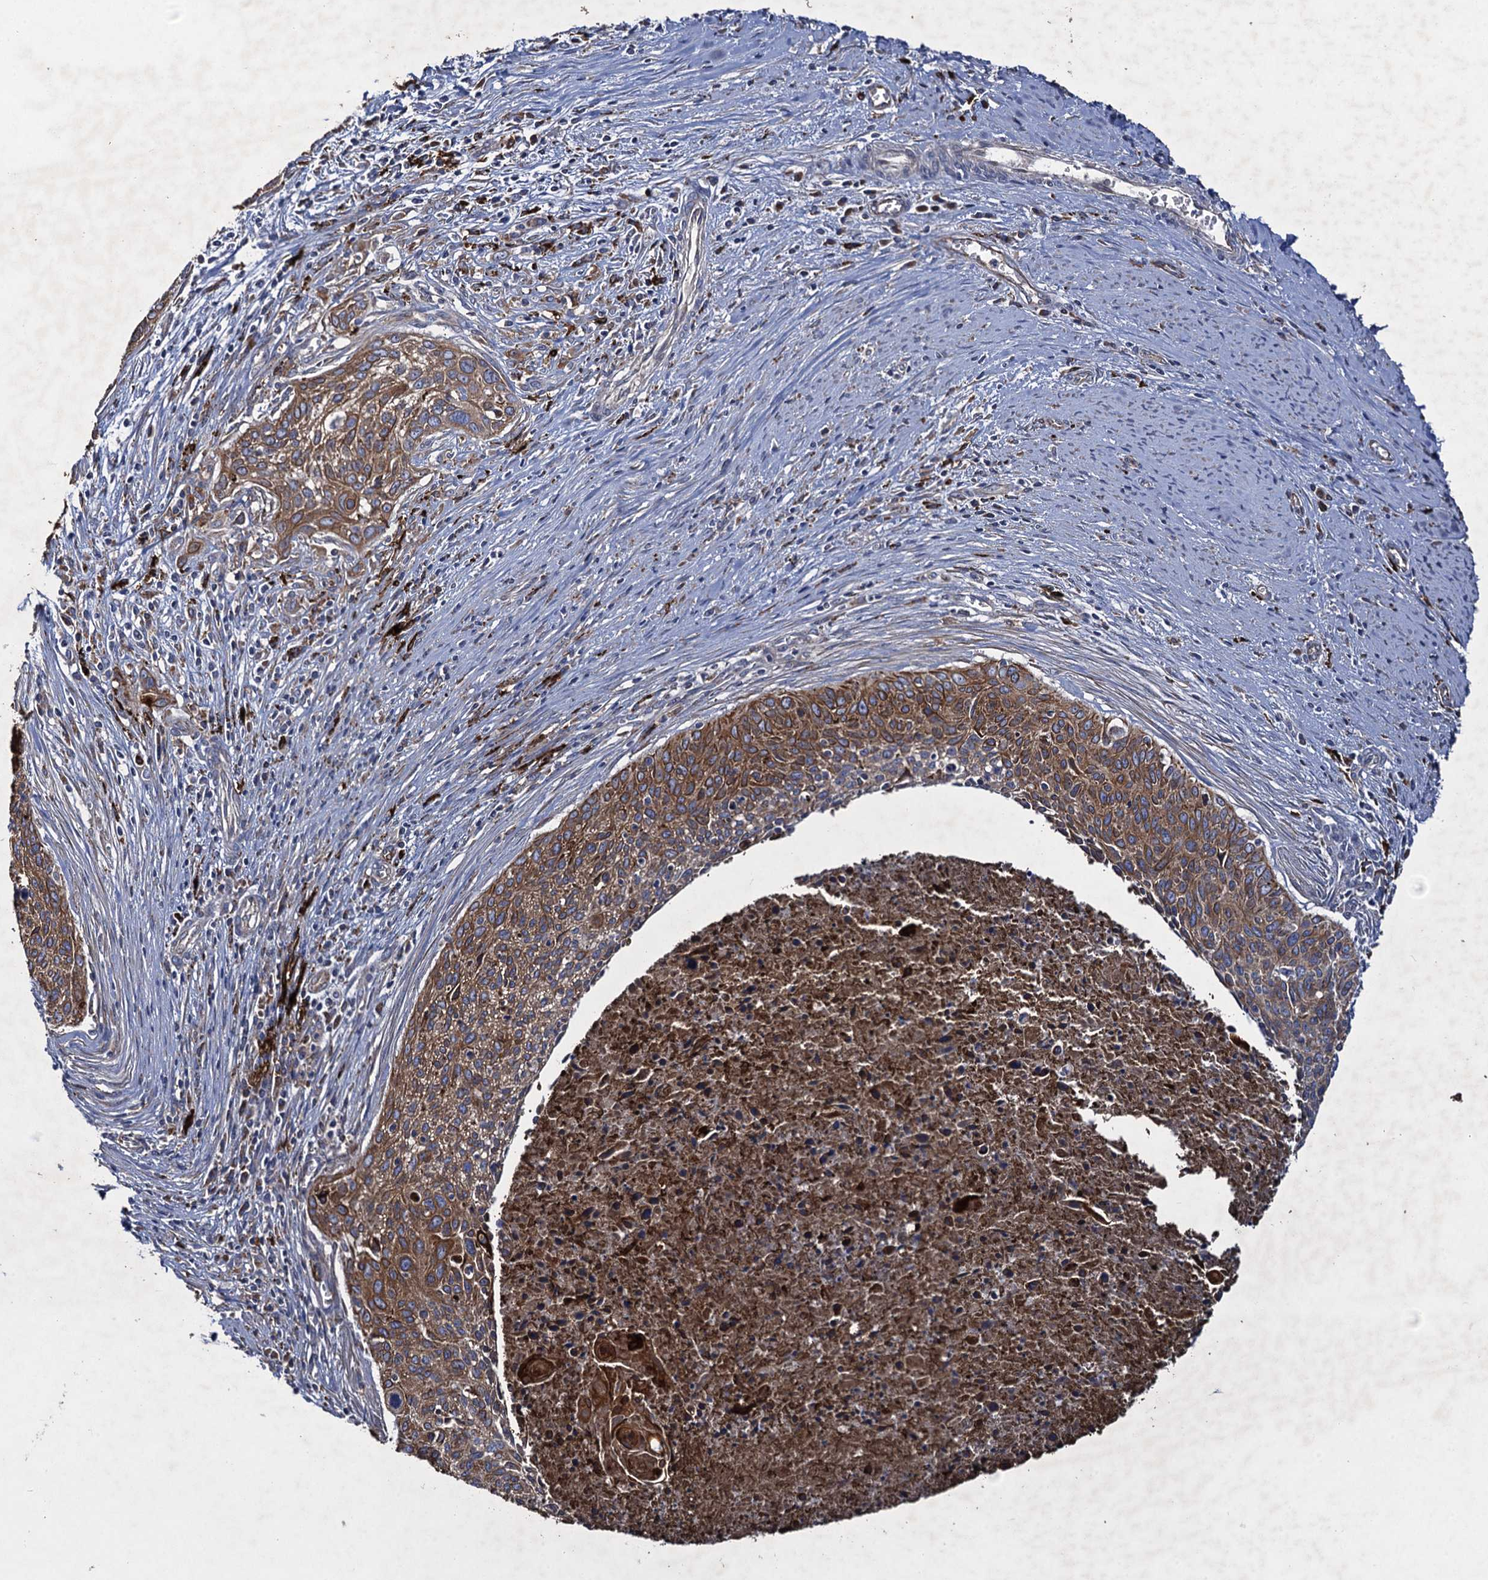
{"staining": {"intensity": "moderate", "quantity": ">75%", "location": "cytoplasmic/membranous"}, "tissue": "cervical cancer", "cell_type": "Tumor cells", "image_type": "cancer", "snomed": [{"axis": "morphology", "description": "Squamous cell carcinoma, NOS"}, {"axis": "topography", "description": "Cervix"}], "caption": "Human squamous cell carcinoma (cervical) stained for a protein (brown) exhibits moderate cytoplasmic/membranous positive expression in about >75% of tumor cells.", "gene": "TXNDC11", "patient": {"sex": "female", "age": 55}}